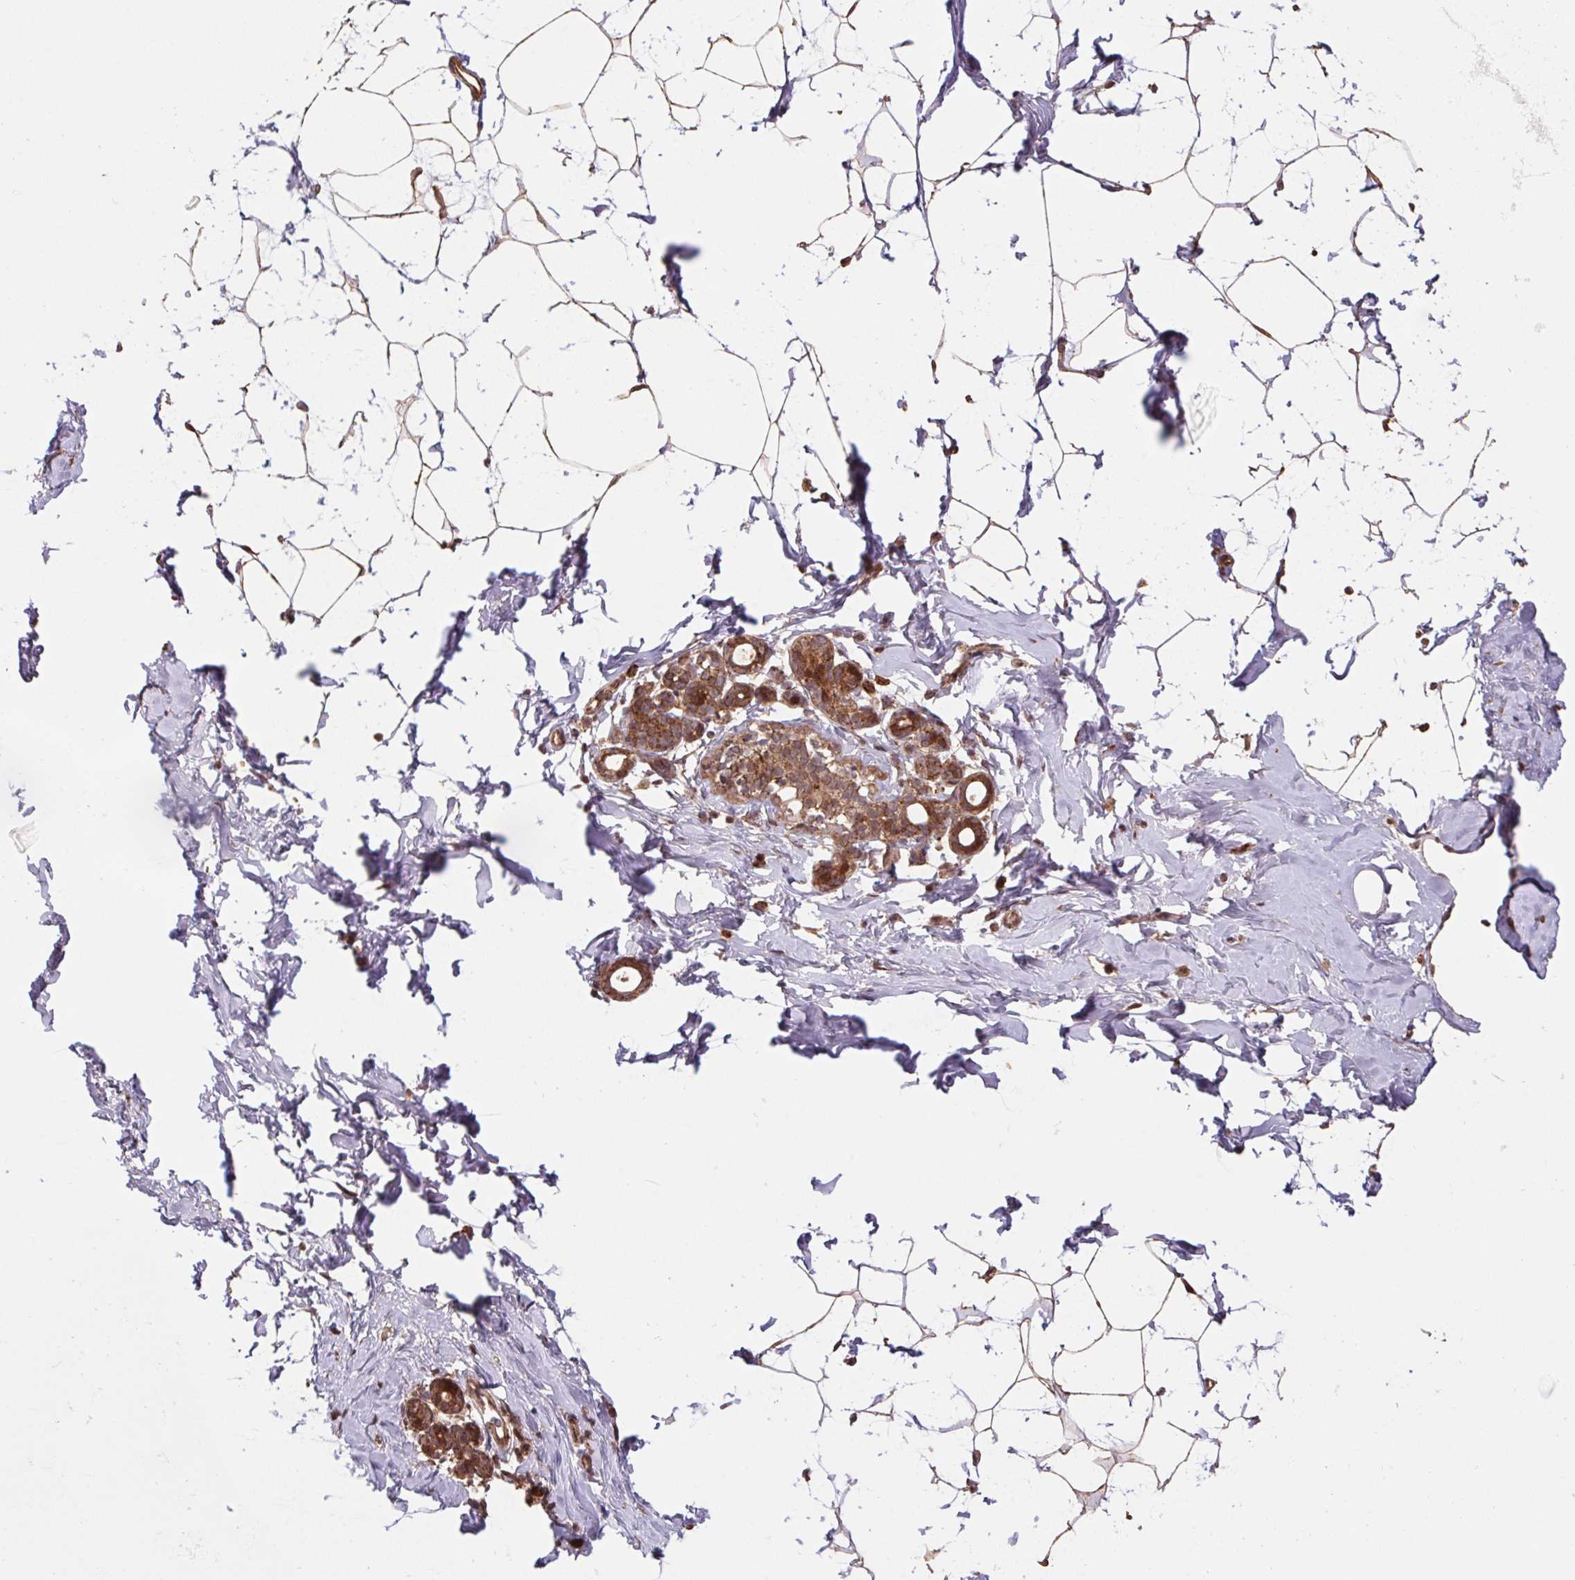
{"staining": {"intensity": "weak", "quantity": ">75%", "location": "cytoplasmic/membranous"}, "tissue": "breast", "cell_type": "Adipocytes", "image_type": "normal", "snomed": [{"axis": "morphology", "description": "Normal tissue, NOS"}, {"axis": "topography", "description": "Breast"}], "caption": "Protein expression analysis of normal breast exhibits weak cytoplasmic/membranous positivity in about >75% of adipocytes. (Brightfield microscopy of DAB IHC at high magnification).", "gene": "PDHA1", "patient": {"sex": "female", "age": 32}}